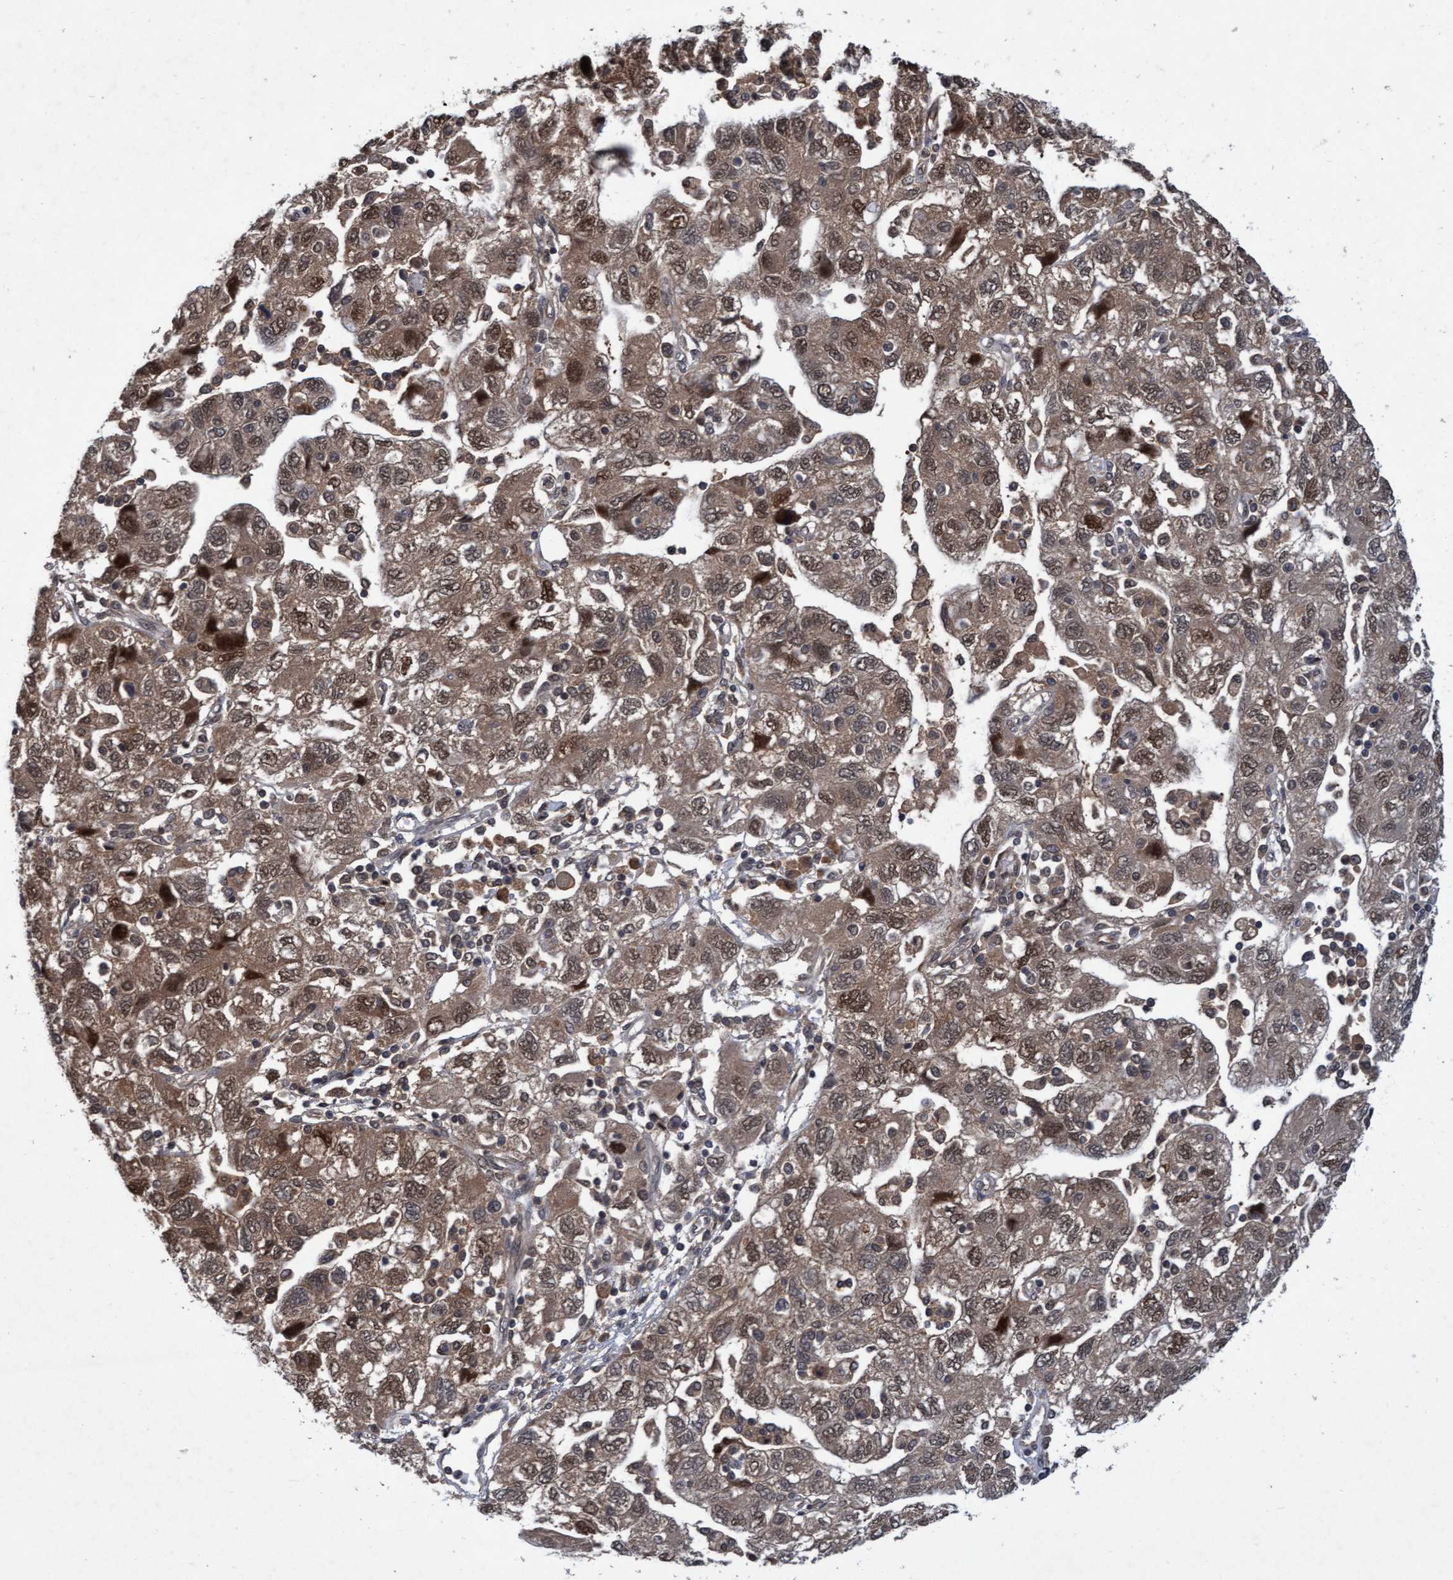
{"staining": {"intensity": "moderate", "quantity": ">75%", "location": "cytoplasmic/membranous,nuclear"}, "tissue": "ovarian cancer", "cell_type": "Tumor cells", "image_type": "cancer", "snomed": [{"axis": "morphology", "description": "Carcinoma, NOS"}, {"axis": "morphology", "description": "Cystadenocarcinoma, serous, NOS"}, {"axis": "topography", "description": "Ovary"}], "caption": "Immunohistochemistry (IHC) (DAB) staining of ovarian cancer exhibits moderate cytoplasmic/membranous and nuclear protein staining in about >75% of tumor cells. (Brightfield microscopy of DAB IHC at high magnification).", "gene": "PSMB6", "patient": {"sex": "female", "age": 69}}